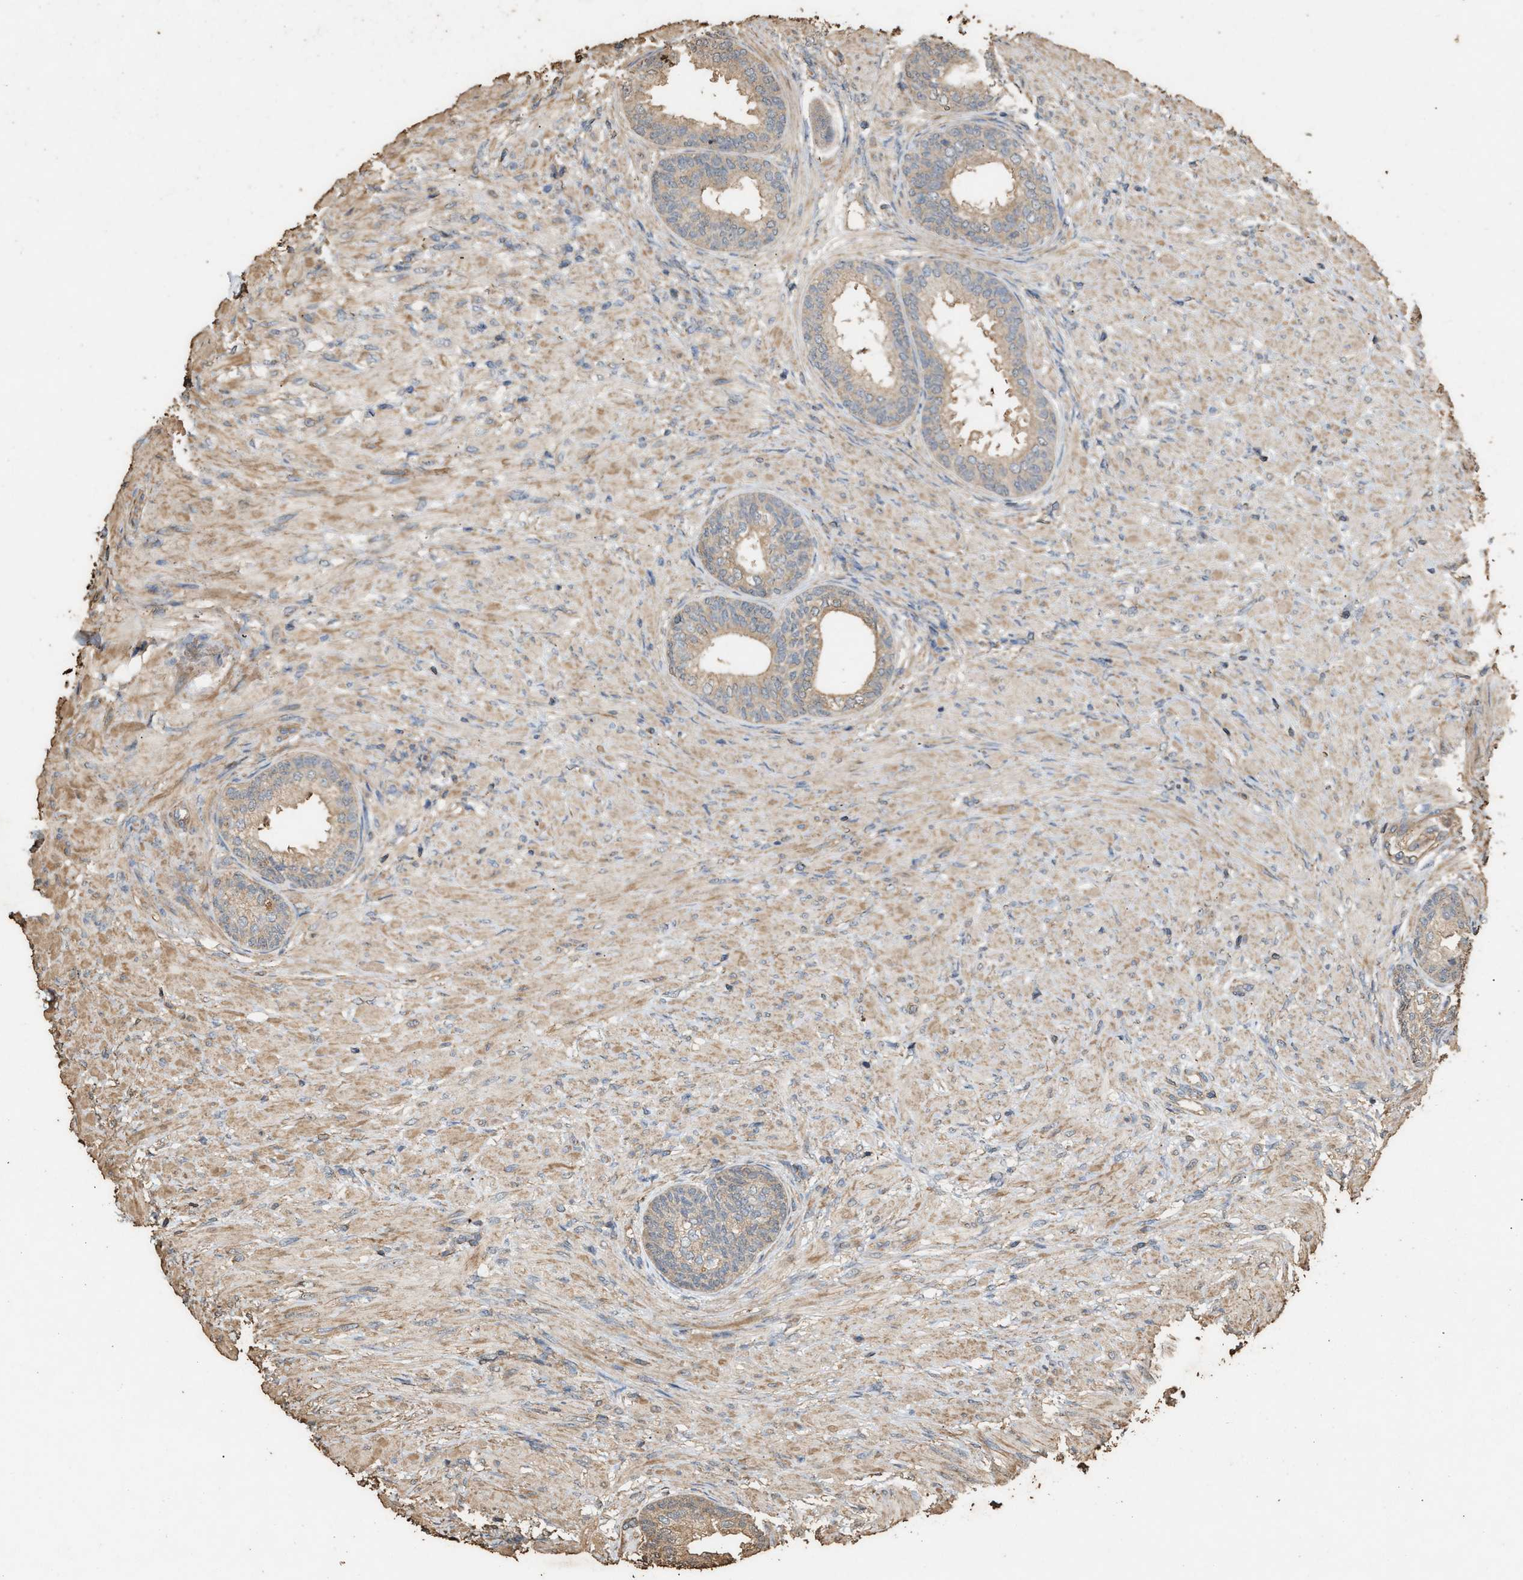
{"staining": {"intensity": "weak", "quantity": ">75%", "location": "cytoplasmic/membranous"}, "tissue": "prostate", "cell_type": "Glandular cells", "image_type": "normal", "snomed": [{"axis": "morphology", "description": "Normal tissue, NOS"}, {"axis": "topography", "description": "Prostate"}], "caption": "IHC of unremarkable human prostate demonstrates low levels of weak cytoplasmic/membranous staining in approximately >75% of glandular cells.", "gene": "DCAF7", "patient": {"sex": "male", "age": 76}}